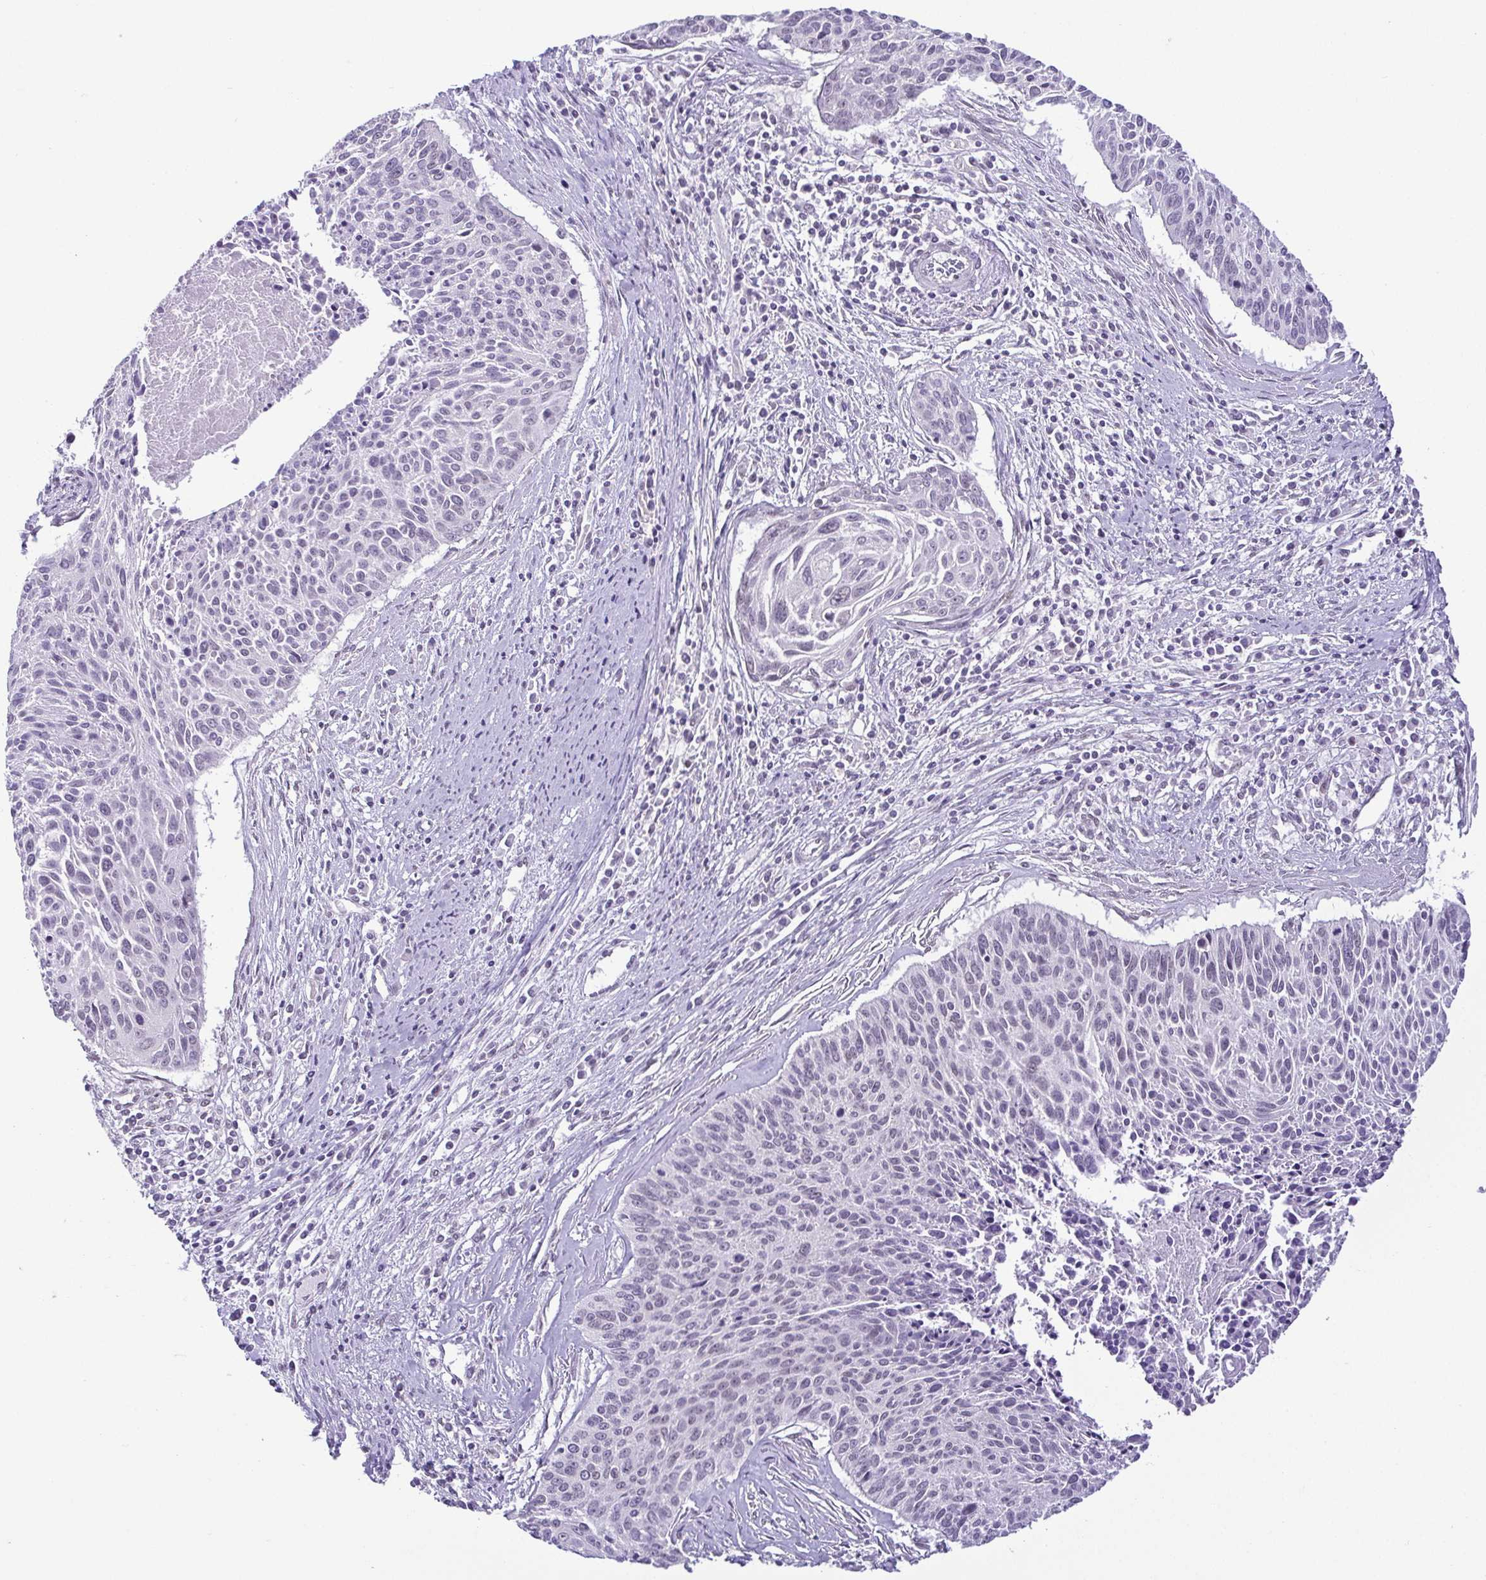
{"staining": {"intensity": "negative", "quantity": "none", "location": "none"}, "tissue": "cervical cancer", "cell_type": "Tumor cells", "image_type": "cancer", "snomed": [{"axis": "morphology", "description": "Squamous cell carcinoma, NOS"}, {"axis": "topography", "description": "Cervix"}], "caption": "A high-resolution histopathology image shows immunohistochemistry (IHC) staining of squamous cell carcinoma (cervical), which displays no significant expression in tumor cells. Brightfield microscopy of IHC stained with DAB (brown) and hematoxylin (blue), captured at high magnification.", "gene": "RBM3", "patient": {"sex": "female", "age": 55}}